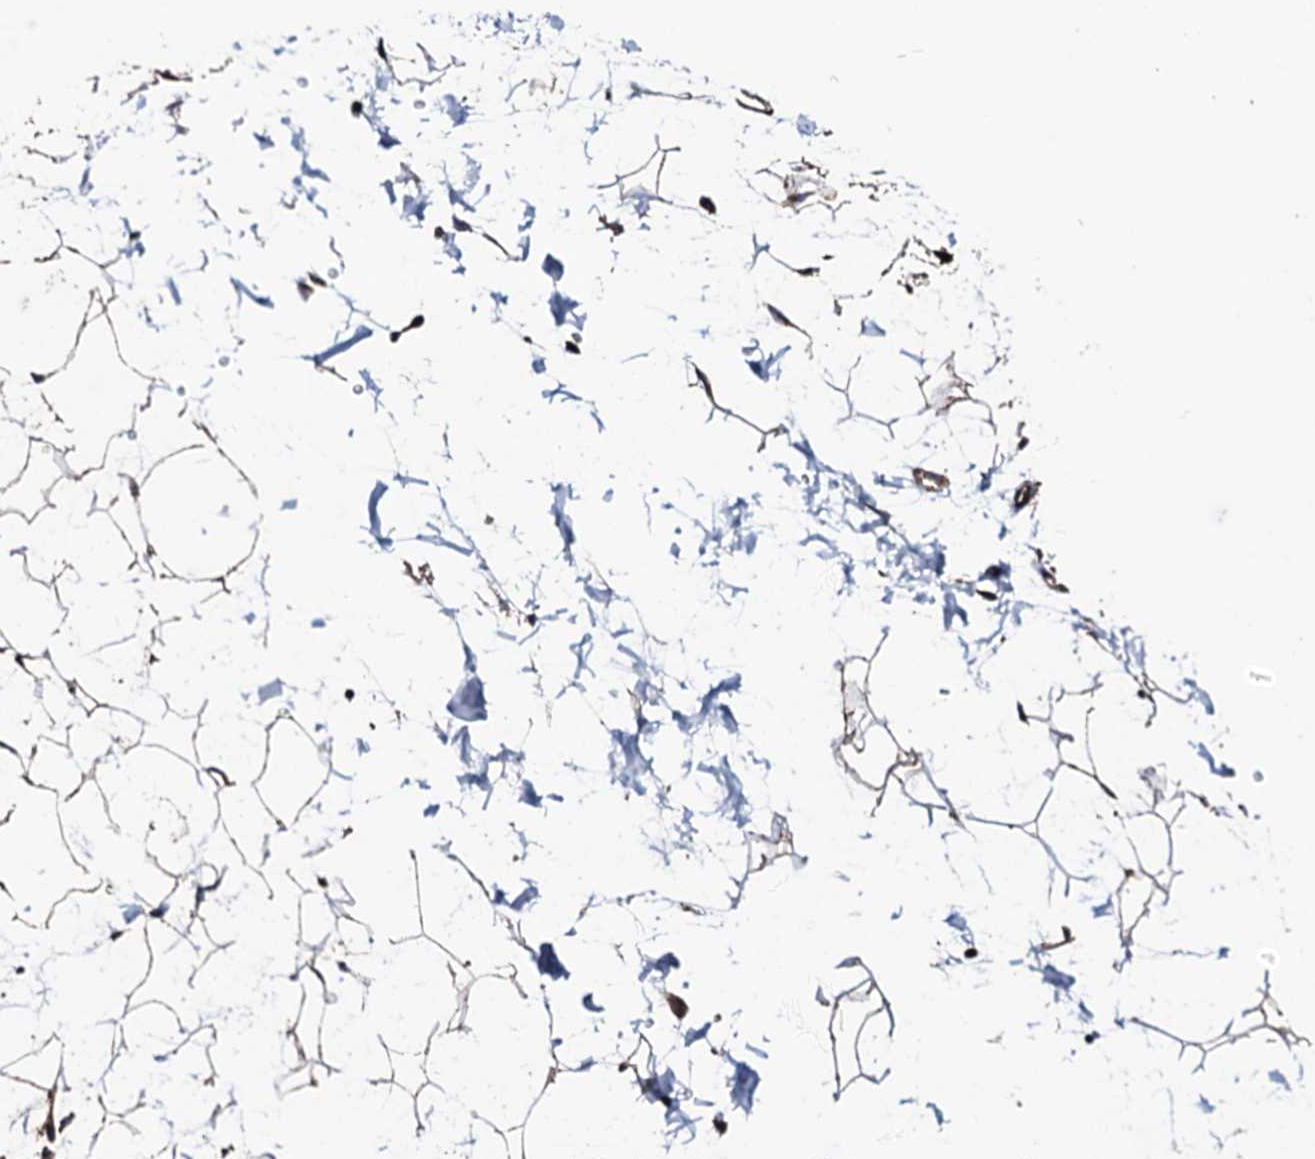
{"staining": {"intensity": "strong", "quantity": "25%-75%", "location": "cytoplasmic/membranous"}, "tissue": "adipose tissue", "cell_type": "Adipocytes", "image_type": "normal", "snomed": [{"axis": "morphology", "description": "Normal tissue, NOS"}, {"axis": "topography", "description": "Soft tissue"}], "caption": "The histopathology image shows staining of normal adipose tissue, revealing strong cytoplasmic/membranous protein expression (brown color) within adipocytes.", "gene": "TBCEL", "patient": {"sex": "male", "age": 72}}